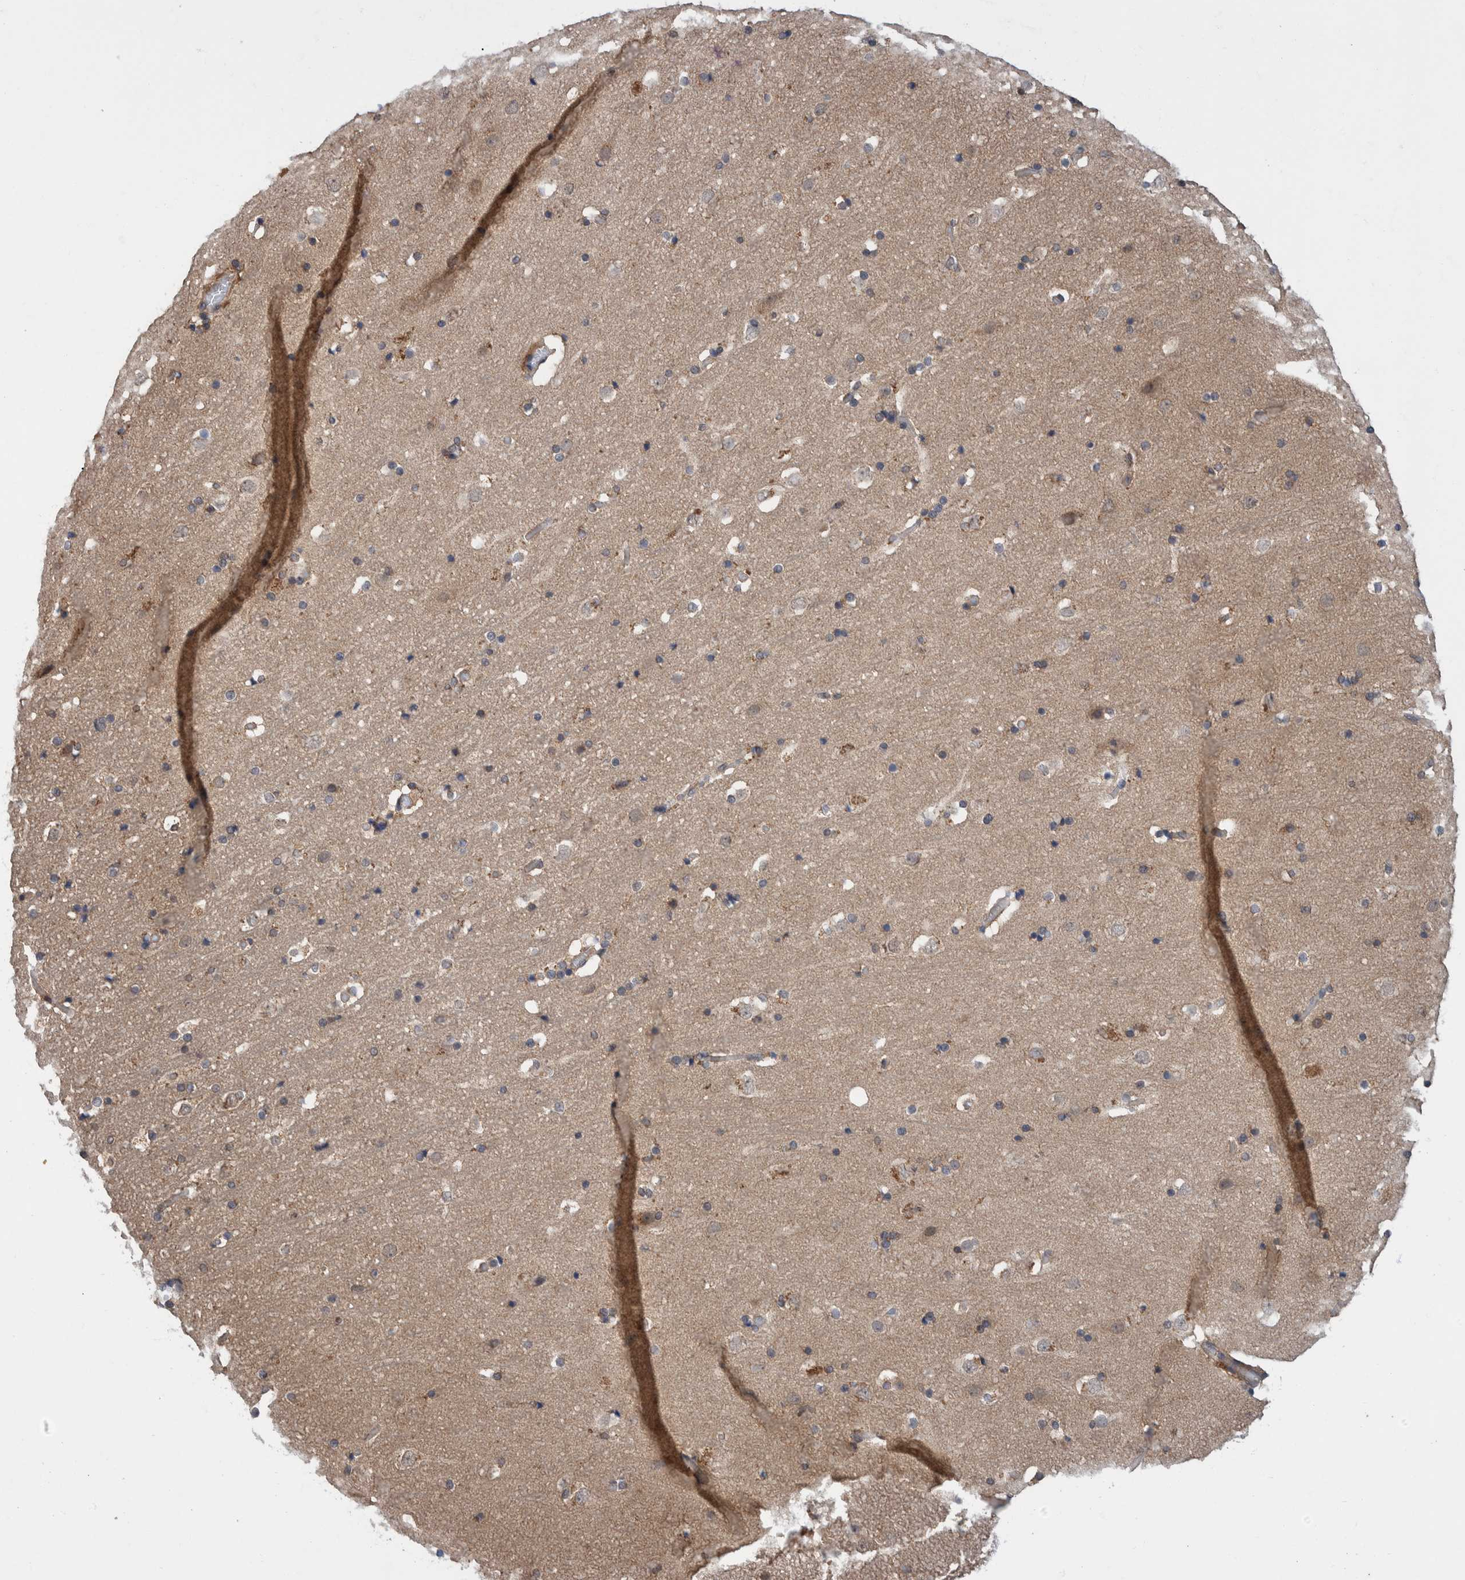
{"staining": {"intensity": "moderate", "quantity": "25%-75%", "location": "cytoplasmic/membranous"}, "tissue": "cerebral cortex", "cell_type": "Endothelial cells", "image_type": "normal", "snomed": [{"axis": "morphology", "description": "Normal tissue, NOS"}, {"axis": "topography", "description": "Cerebral cortex"}], "caption": "A high-resolution micrograph shows immunohistochemistry staining of benign cerebral cortex, which demonstrates moderate cytoplasmic/membranous staining in approximately 25%-75% of endothelial cells.", "gene": "PLPBP", "patient": {"sex": "male", "age": 57}}